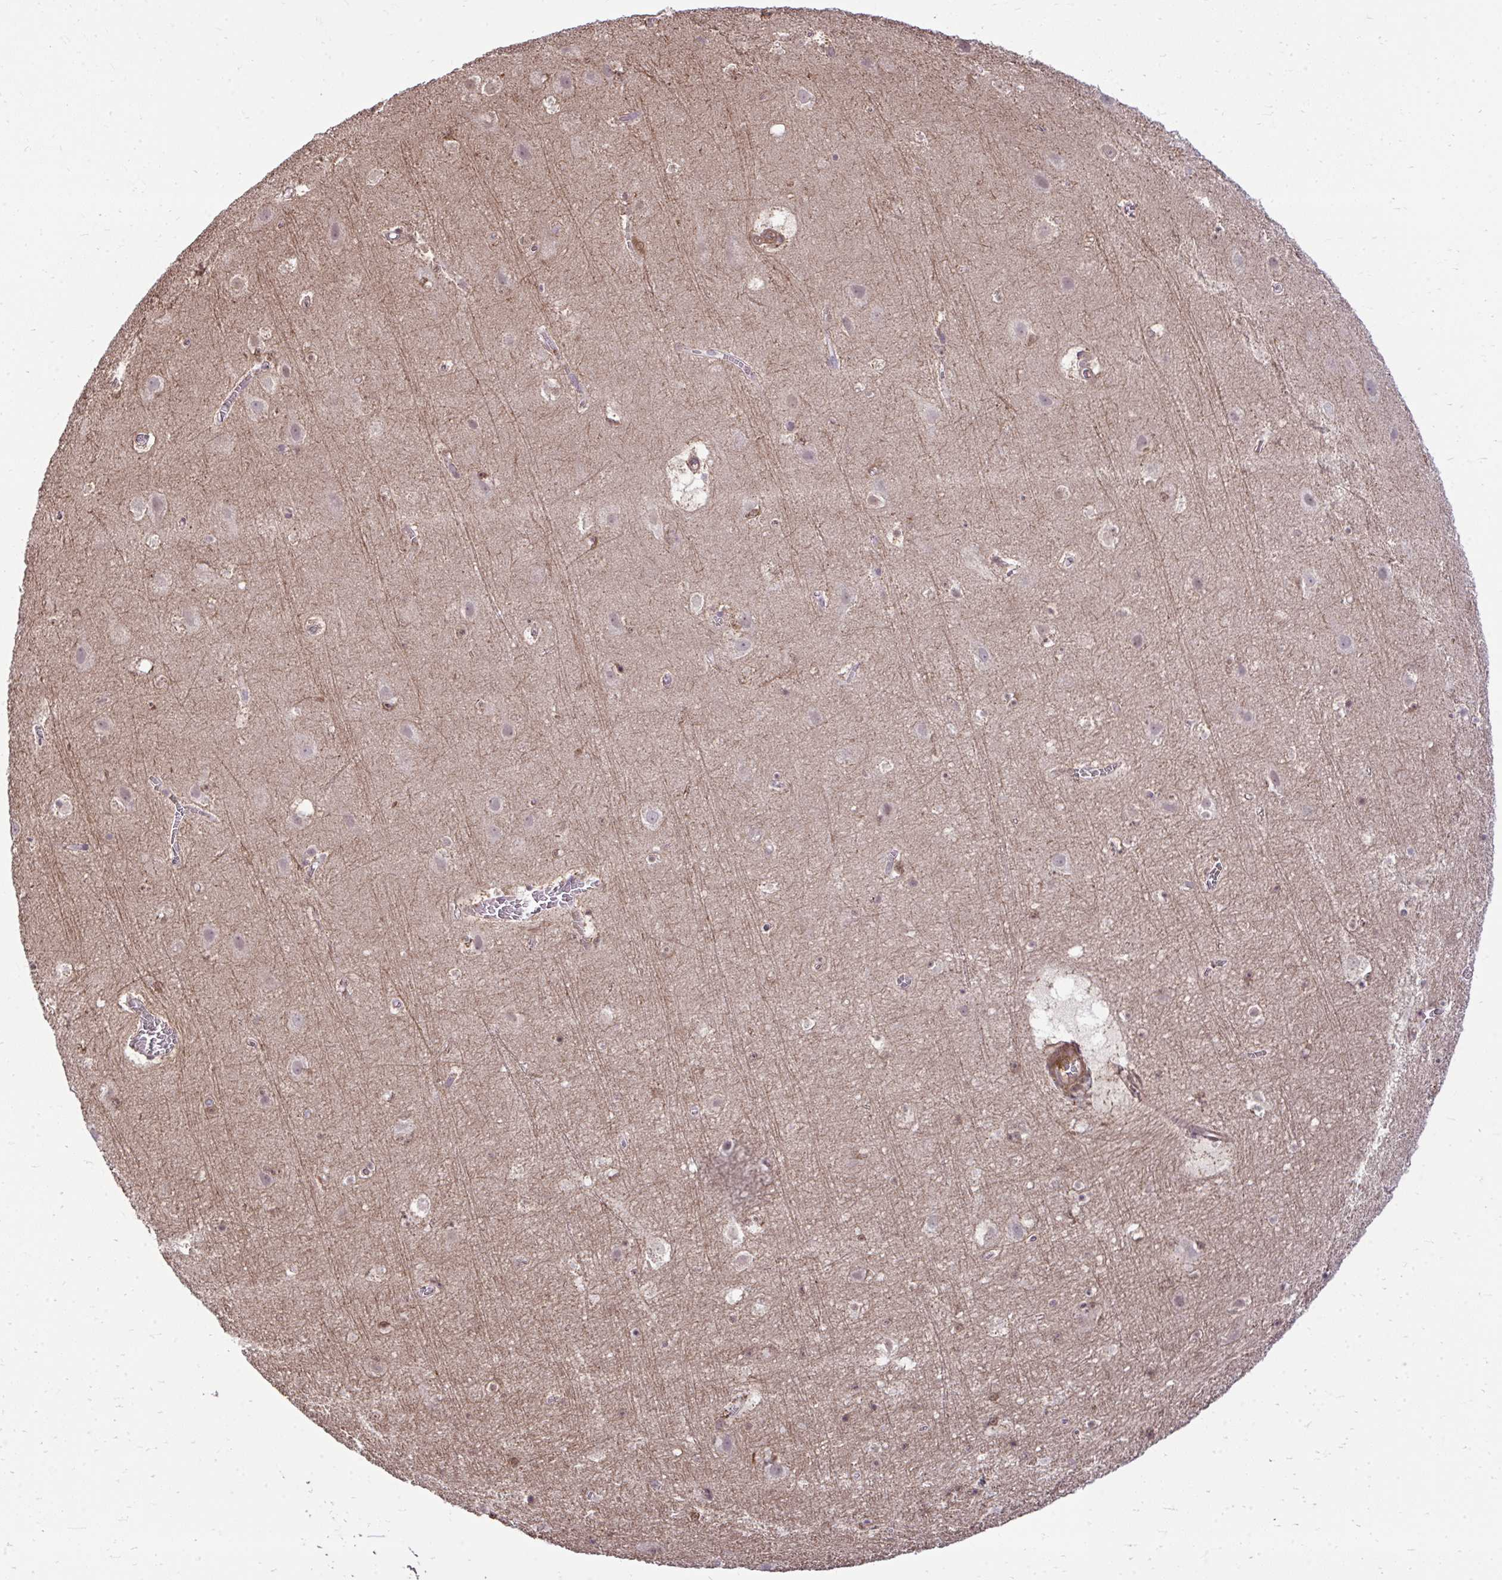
{"staining": {"intensity": "moderate", "quantity": ">75%", "location": "cytoplasmic/membranous"}, "tissue": "cerebral cortex", "cell_type": "Endothelial cells", "image_type": "normal", "snomed": [{"axis": "morphology", "description": "Normal tissue, NOS"}, {"axis": "topography", "description": "Cerebral cortex"}], "caption": "IHC (DAB (3,3'-diaminobenzidine)) staining of normal cerebral cortex shows moderate cytoplasmic/membranous protein positivity in about >75% of endothelial cells.", "gene": "ZSCAN9", "patient": {"sex": "female", "age": 42}}